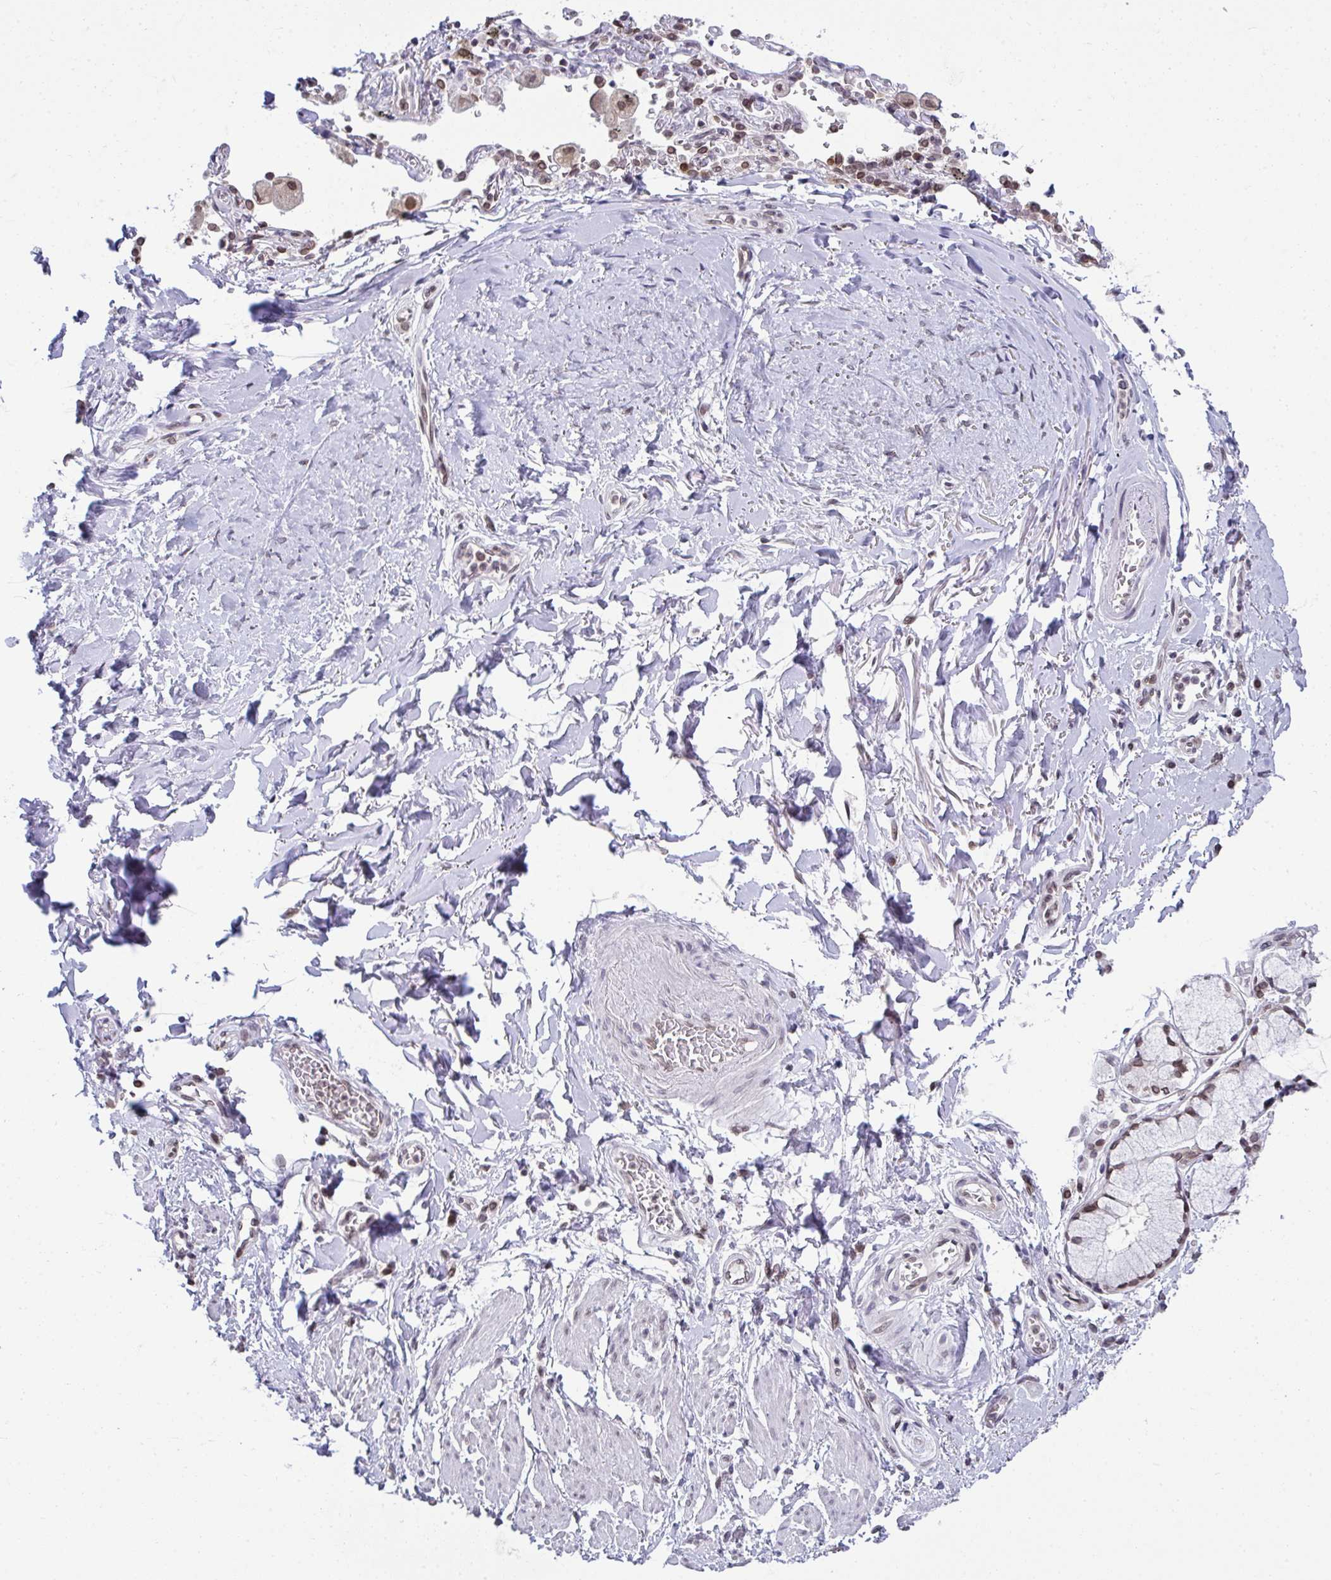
{"staining": {"intensity": "weak", "quantity": "25%-75%", "location": "cytoplasmic/membranous,nuclear"}, "tissue": "adipose tissue", "cell_type": "Adipocytes", "image_type": "normal", "snomed": [{"axis": "morphology", "description": "Normal tissue, NOS"}, {"axis": "morphology", "description": "Degeneration, NOS"}, {"axis": "topography", "description": "Cartilage tissue"}, {"axis": "topography", "description": "Lung"}], "caption": "Immunohistochemistry (IHC) of benign adipose tissue exhibits low levels of weak cytoplasmic/membranous,nuclear expression in approximately 25%-75% of adipocytes. The staining is performed using DAB brown chromogen to label protein expression. The nuclei are counter-stained blue using hematoxylin.", "gene": "RANBP2", "patient": {"sex": "female", "age": 61}}